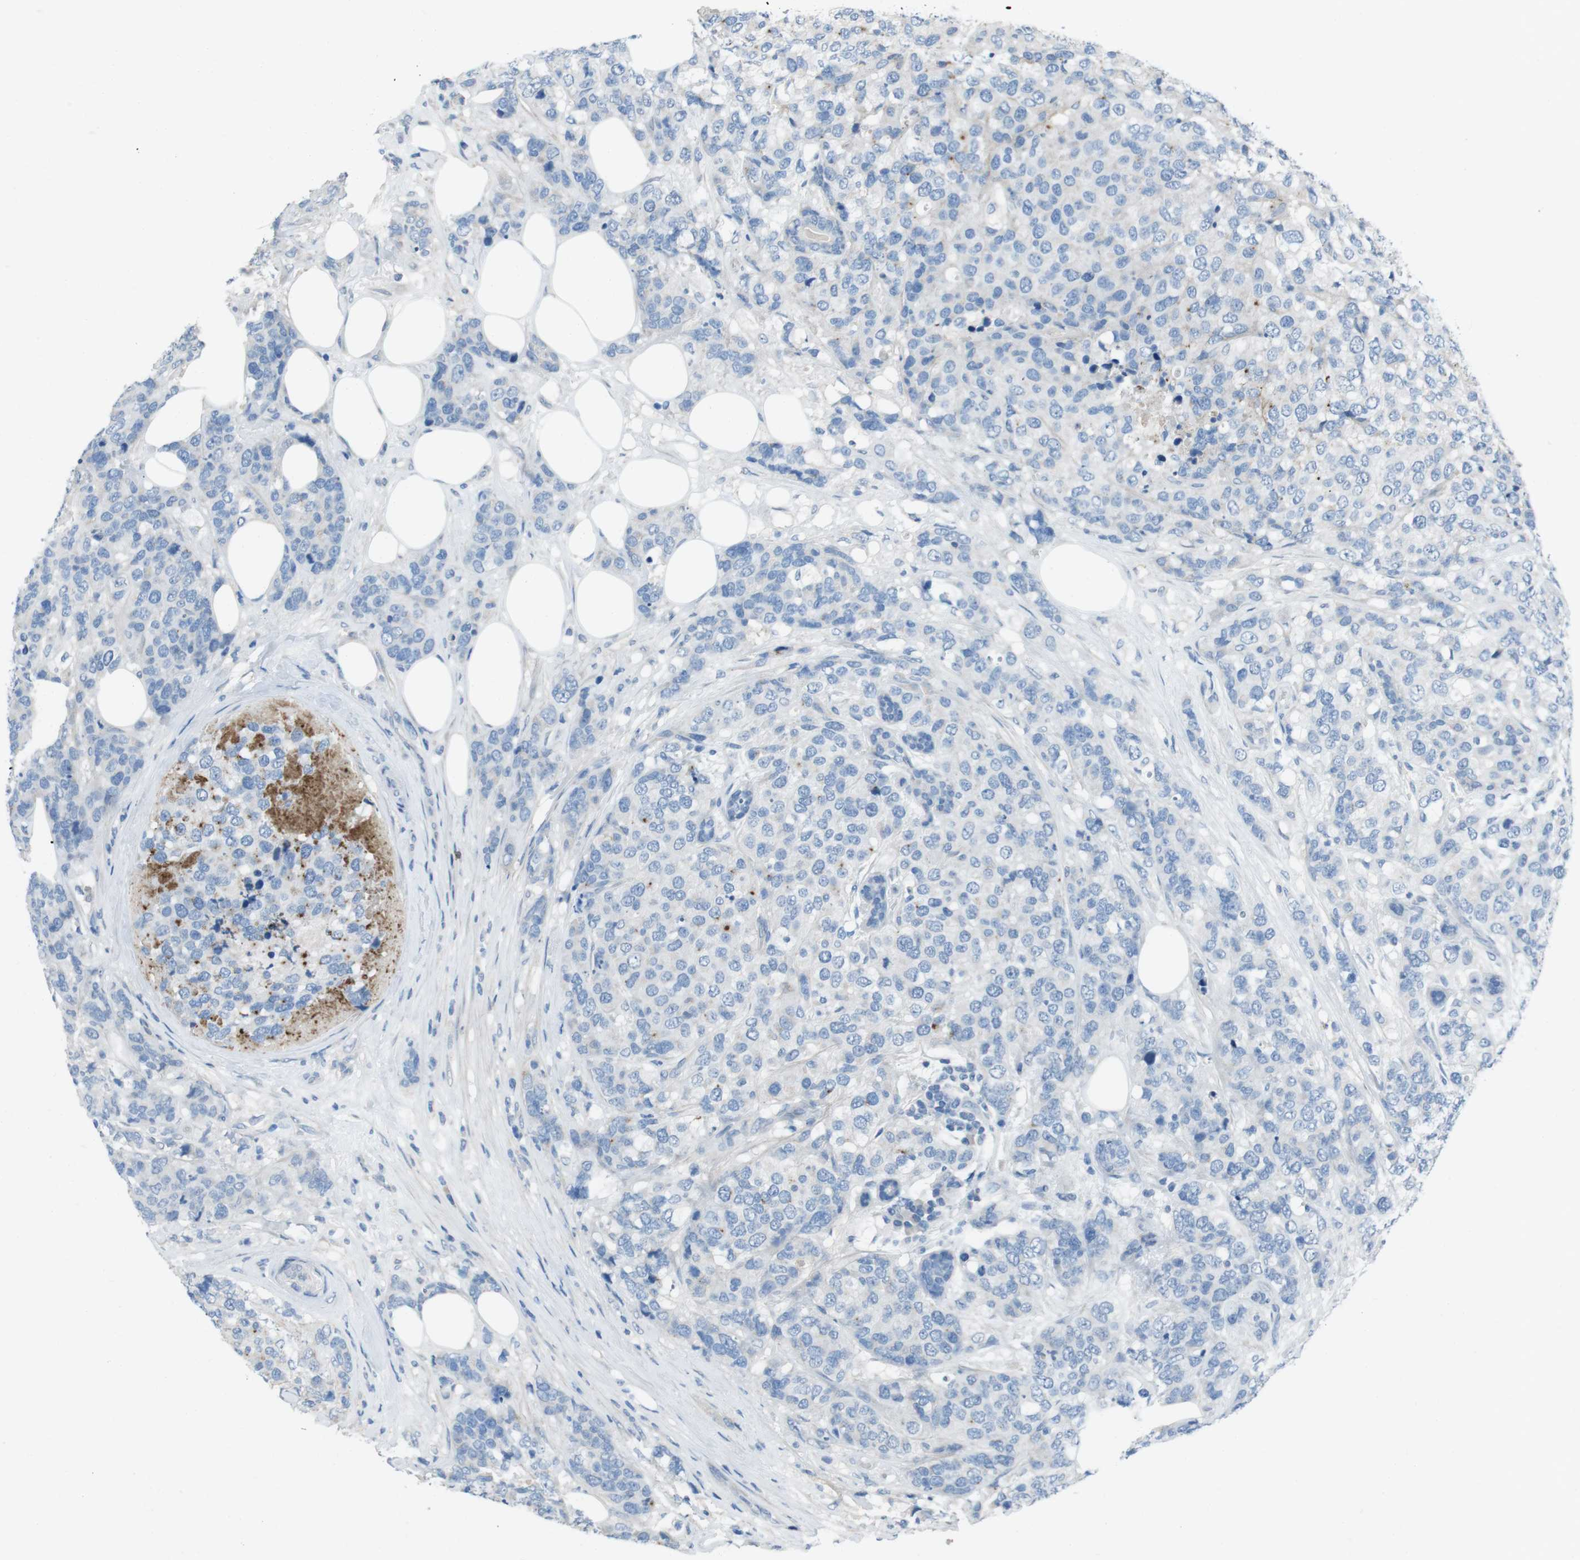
{"staining": {"intensity": "negative", "quantity": "none", "location": "none"}, "tissue": "breast cancer", "cell_type": "Tumor cells", "image_type": "cancer", "snomed": [{"axis": "morphology", "description": "Lobular carcinoma"}, {"axis": "topography", "description": "Breast"}], "caption": "High power microscopy histopathology image of an immunohistochemistry (IHC) photomicrograph of breast cancer (lobular carcinoma), revealing no significant expression in tumor cells.", "gene": "CYP2C8", "patient": {"sex": "female", "age": 59}}